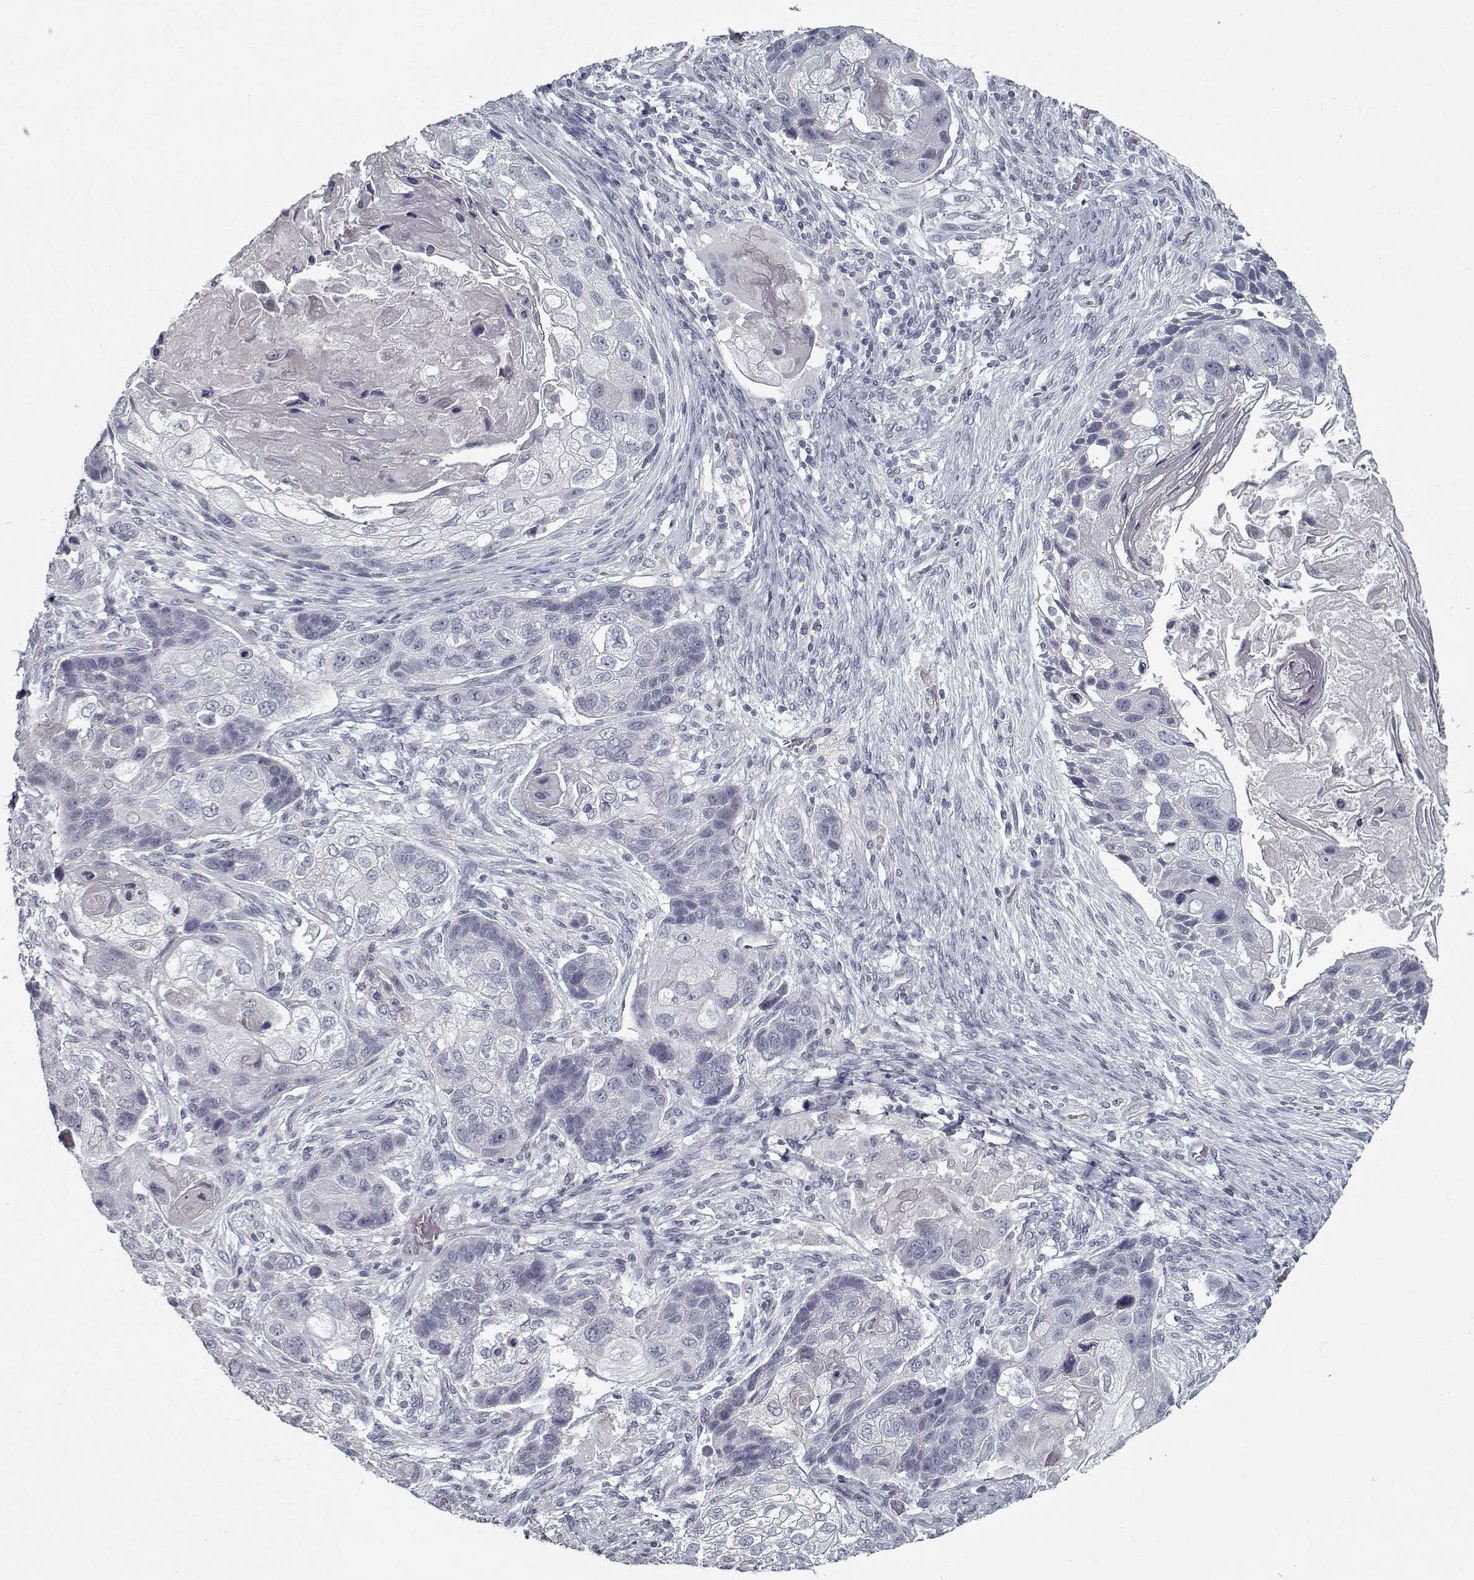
{"staining": {"intensity": "negative", "quantity": "none", "location": "none"}, "tissue": "lung cancer", "cell_type": "Tumor cells", "image_type": "cancer", "snomed": [{"axis": "morphology", "description": "Squamous cell carcinoma, NOS"}, {"axis": "topography", "description": "Lung"}], "caption": "Immunohistochemistry histopathology image of human lung squamous cell carcinoma stained for a protein (brown), which reveals no expression in tumor cells.", "gene": "GAD2", "patient": {"sex": "male", "age": 69}}